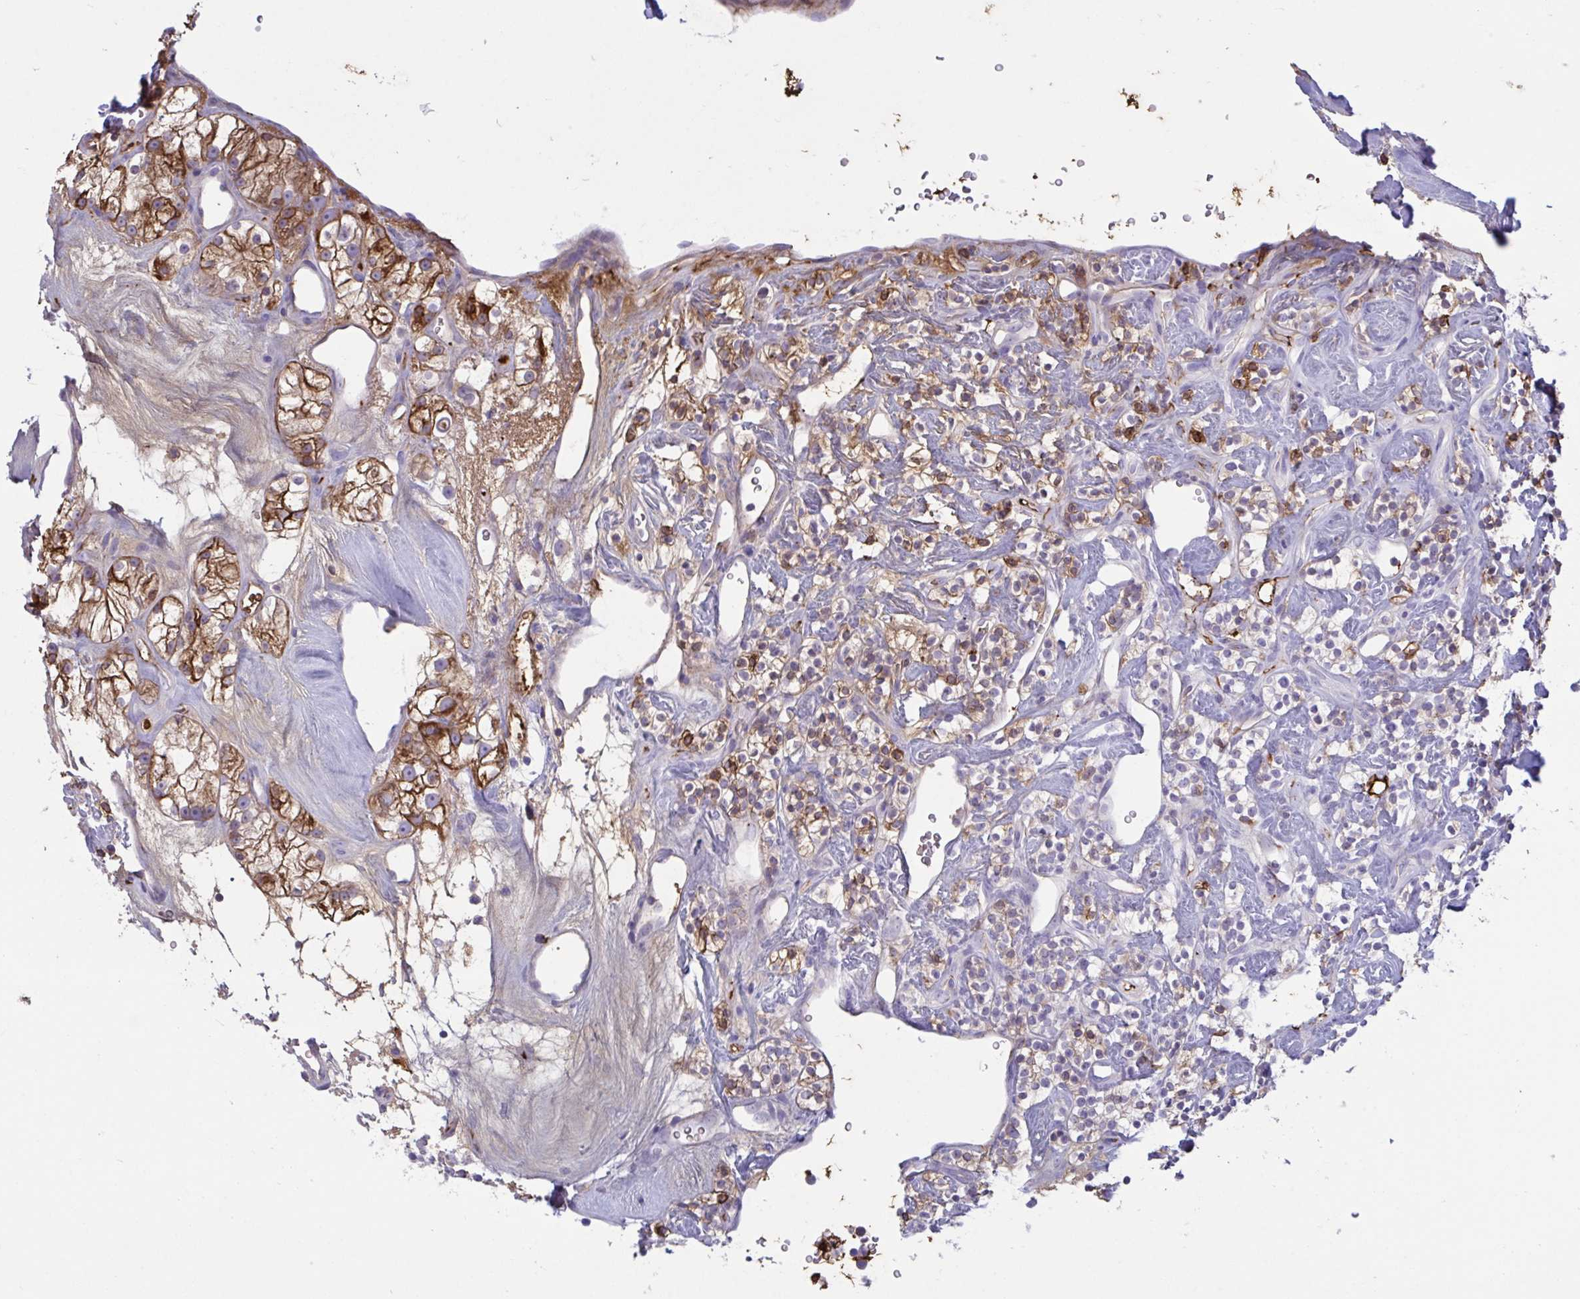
{"staining": {"intensity": "moderate", "quantity": "<25%", "location": "cytoplasmic/membranous"}, "tissue": "renal cancer", "cell_type": "Tumor cells", "image_type": "cancer", "snomed": [{"axis": "morphology", "description": "Adenocarcinoma, NOS"}, {"axis": "topography", "description": "Kidney"}], "caption": "Adenocarcinoma (renal) stained with a brown dye reveals moderate cytoplasmic/membranous positive positivity in approximately <25% of tumor cells.", "gene": "IL1R1", "patient": {"sex": "male", "age": 77}}